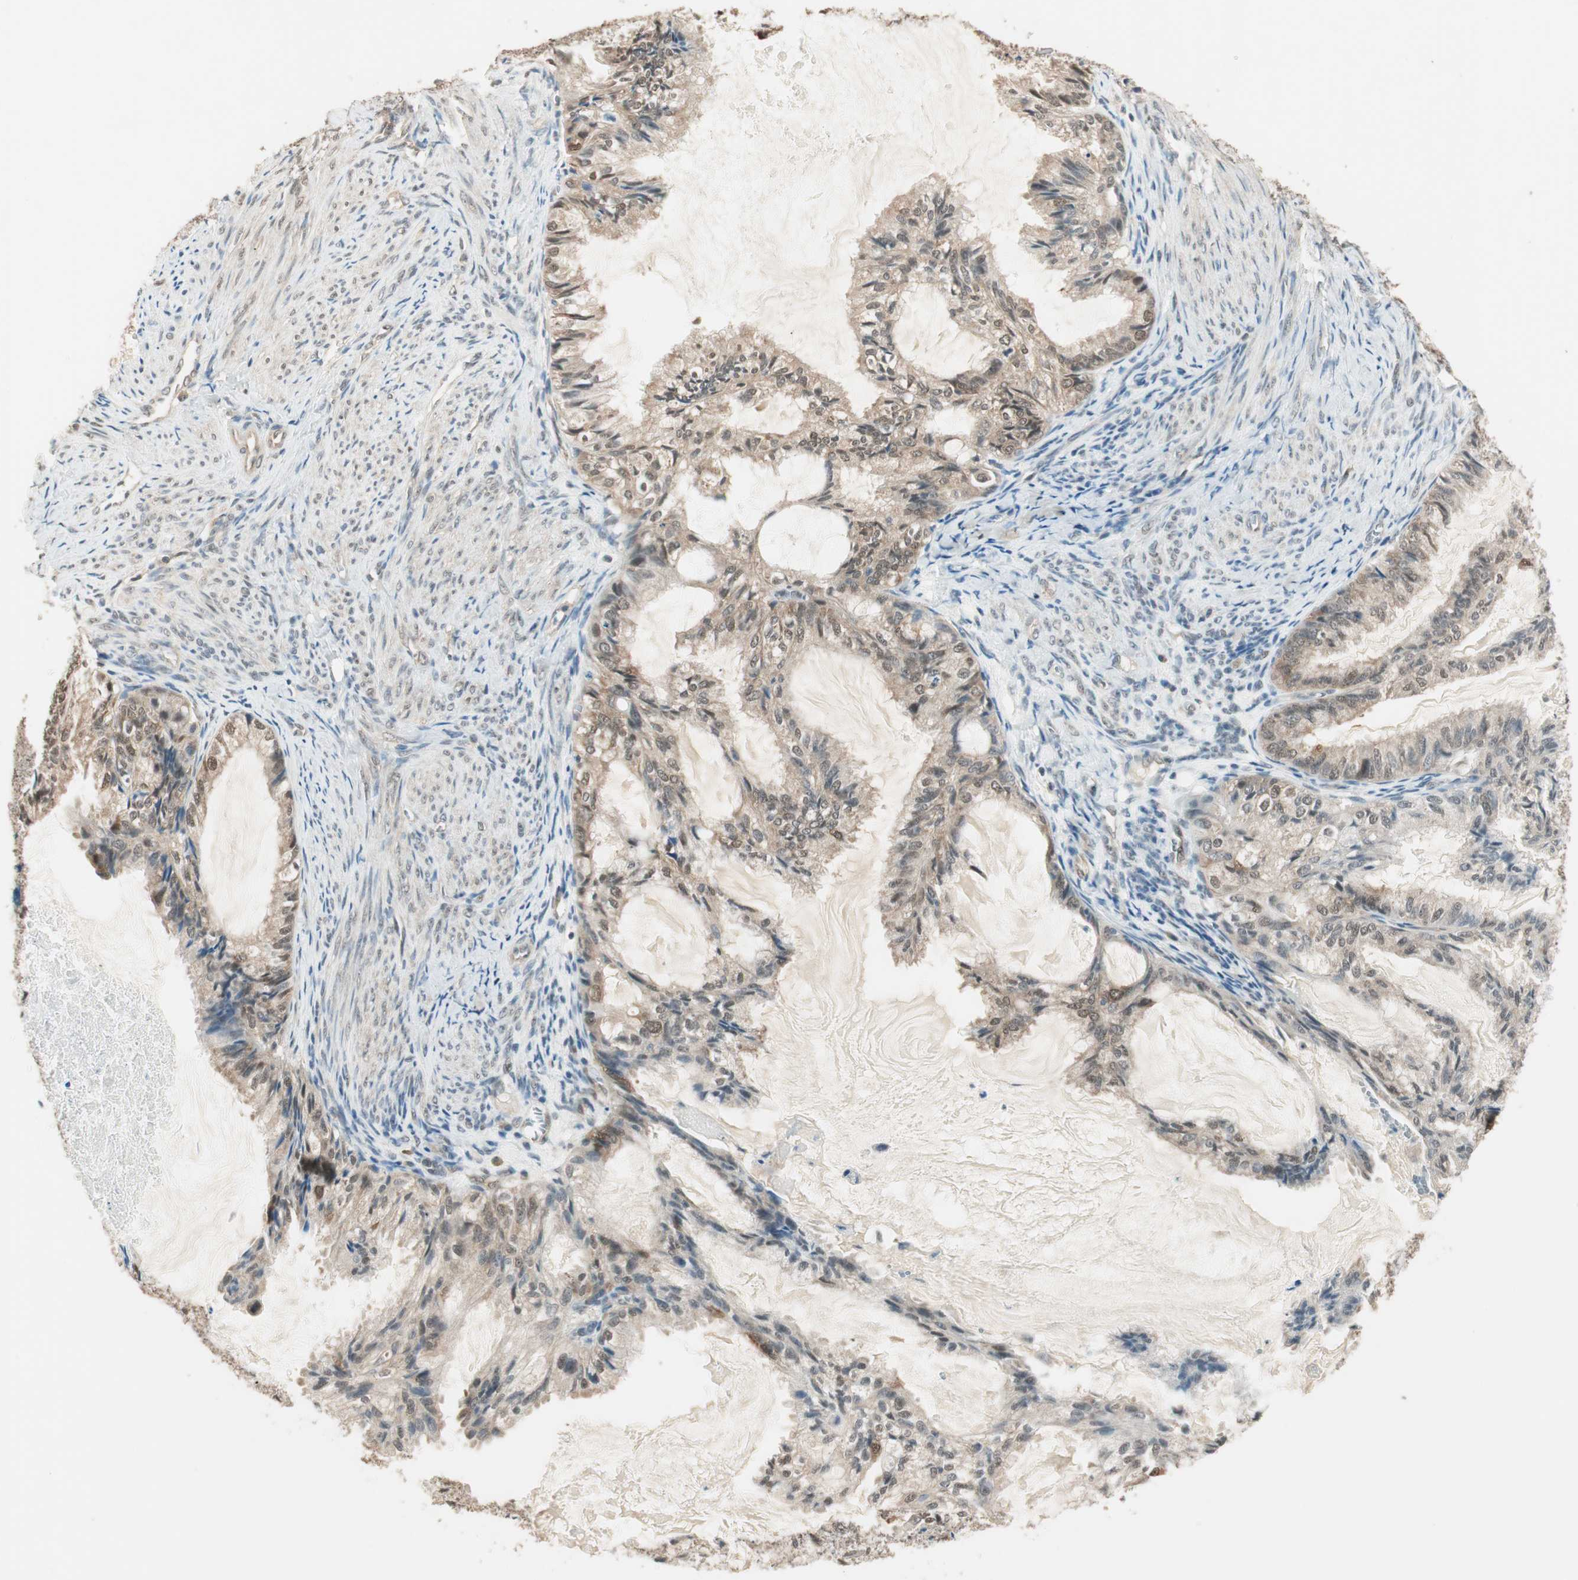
{"staining": {"intensity": "weak", "quantity": "25%-75%", "location": "cytoplasmic/membranous"}, "tissue": "cervical cancer", "cell_type": "Tumor cells", "image_type": "cancer", "snomed": [{"axis": "morphology", "description": "Normal tissue, NOS"}, {"axis": "morphology", "description": "Adenocarcinoma, NOS"}, {"axis": "topography", "description": "Cervix"}, {"axis": "topography", "description": "Endometrium"}], "caption": "Protein expression analysis of adenocarcinoma (cervical) shows weak cytoplasmic/membranous staining in approximately 25%-75% of tumor cells. Using DAB (brown) and hematoxylin (blue) stains, captured at high magnification using brightfield microscopy.", "gene": "USP5", "patient": {"sex": "female", "age": 86}}